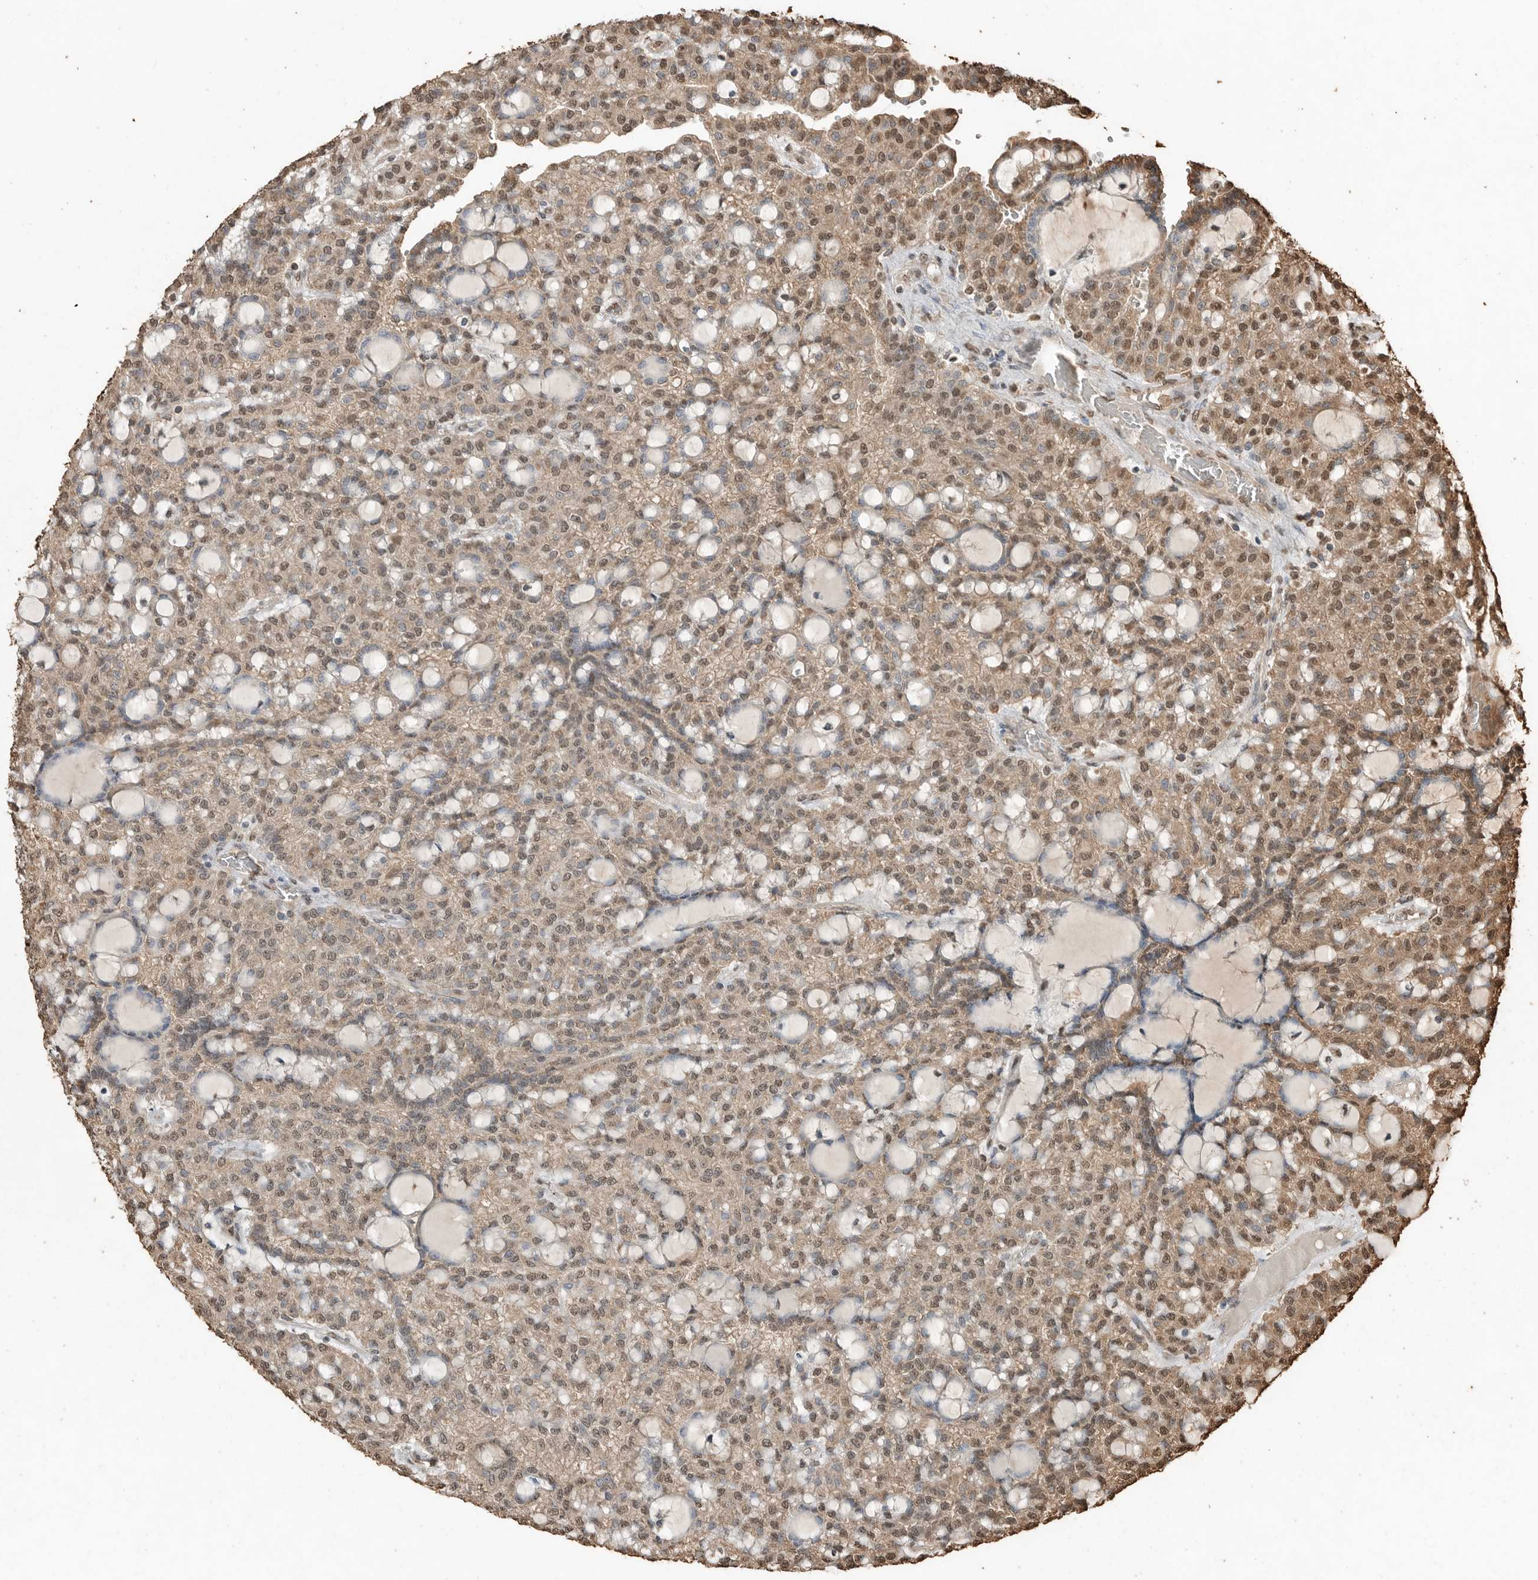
{"staining": {"intensity": "moderate", "quantity": ">75%", "location": "cytoplasmic/membranous,nuclear"}, "tissue": "renal cancer", "cell_type": "Tumor cells", "image_type": "cancer", "snomed": [{"axis": "morphology", "description": "Adenocarcinoma, NOS"}, {"axis": "topography", "description": "Kidney"}], "caption": "The photomicrograph demonstrates immunohistochemical staining of renal cancer (adenocarcinoma). There is moderate cytoplasmic/membranous and nuclear expression is seen in approximately >75% of tumor cells.", "gene": "BLZF1", "patient": {"sex": "male", "age": 63}}